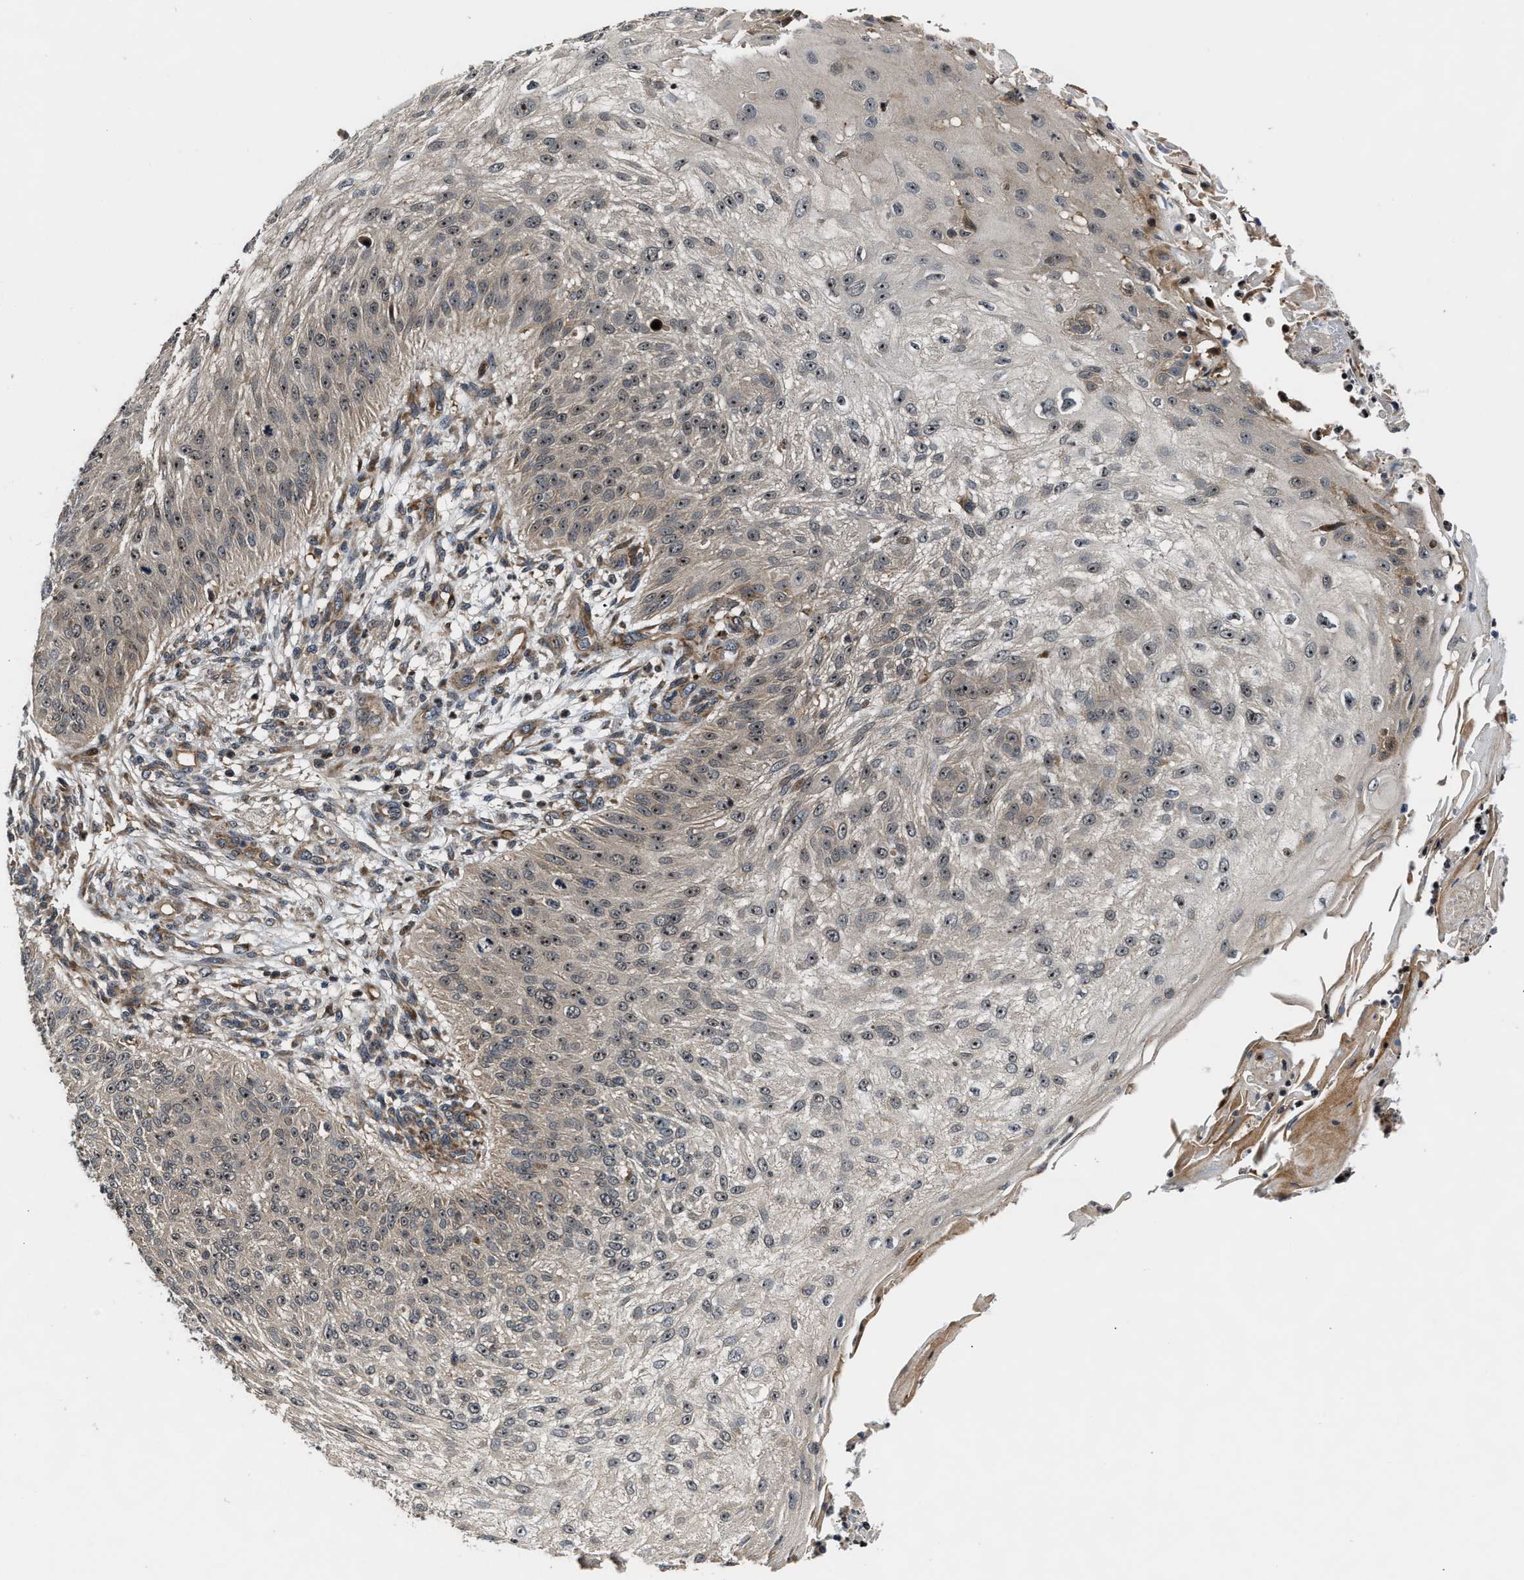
{"staining": {"intensity": "weak", "quantity": ">75%", "location": "cytoplasmic/membranous,nuclear"}, "tissue": "skin cancer", "cell_type": "Tumor cells", "image_type": "cancer", "snomed": [{"axis": "morphology", "description": "Squamous cell carcinoma, NOS"}, {"axis": "topography", "description": "Skin"}], "caption": "Skin cancer (squamous cell carcinoma) tissue reveals weak cytoplasmic/membranous and nuclear positivity in approximately >75% of tumor cells, visualized by immunohistochemistry.", "gene": "ALDH3A2", "patient": {"sex": "female", "age": 80}}